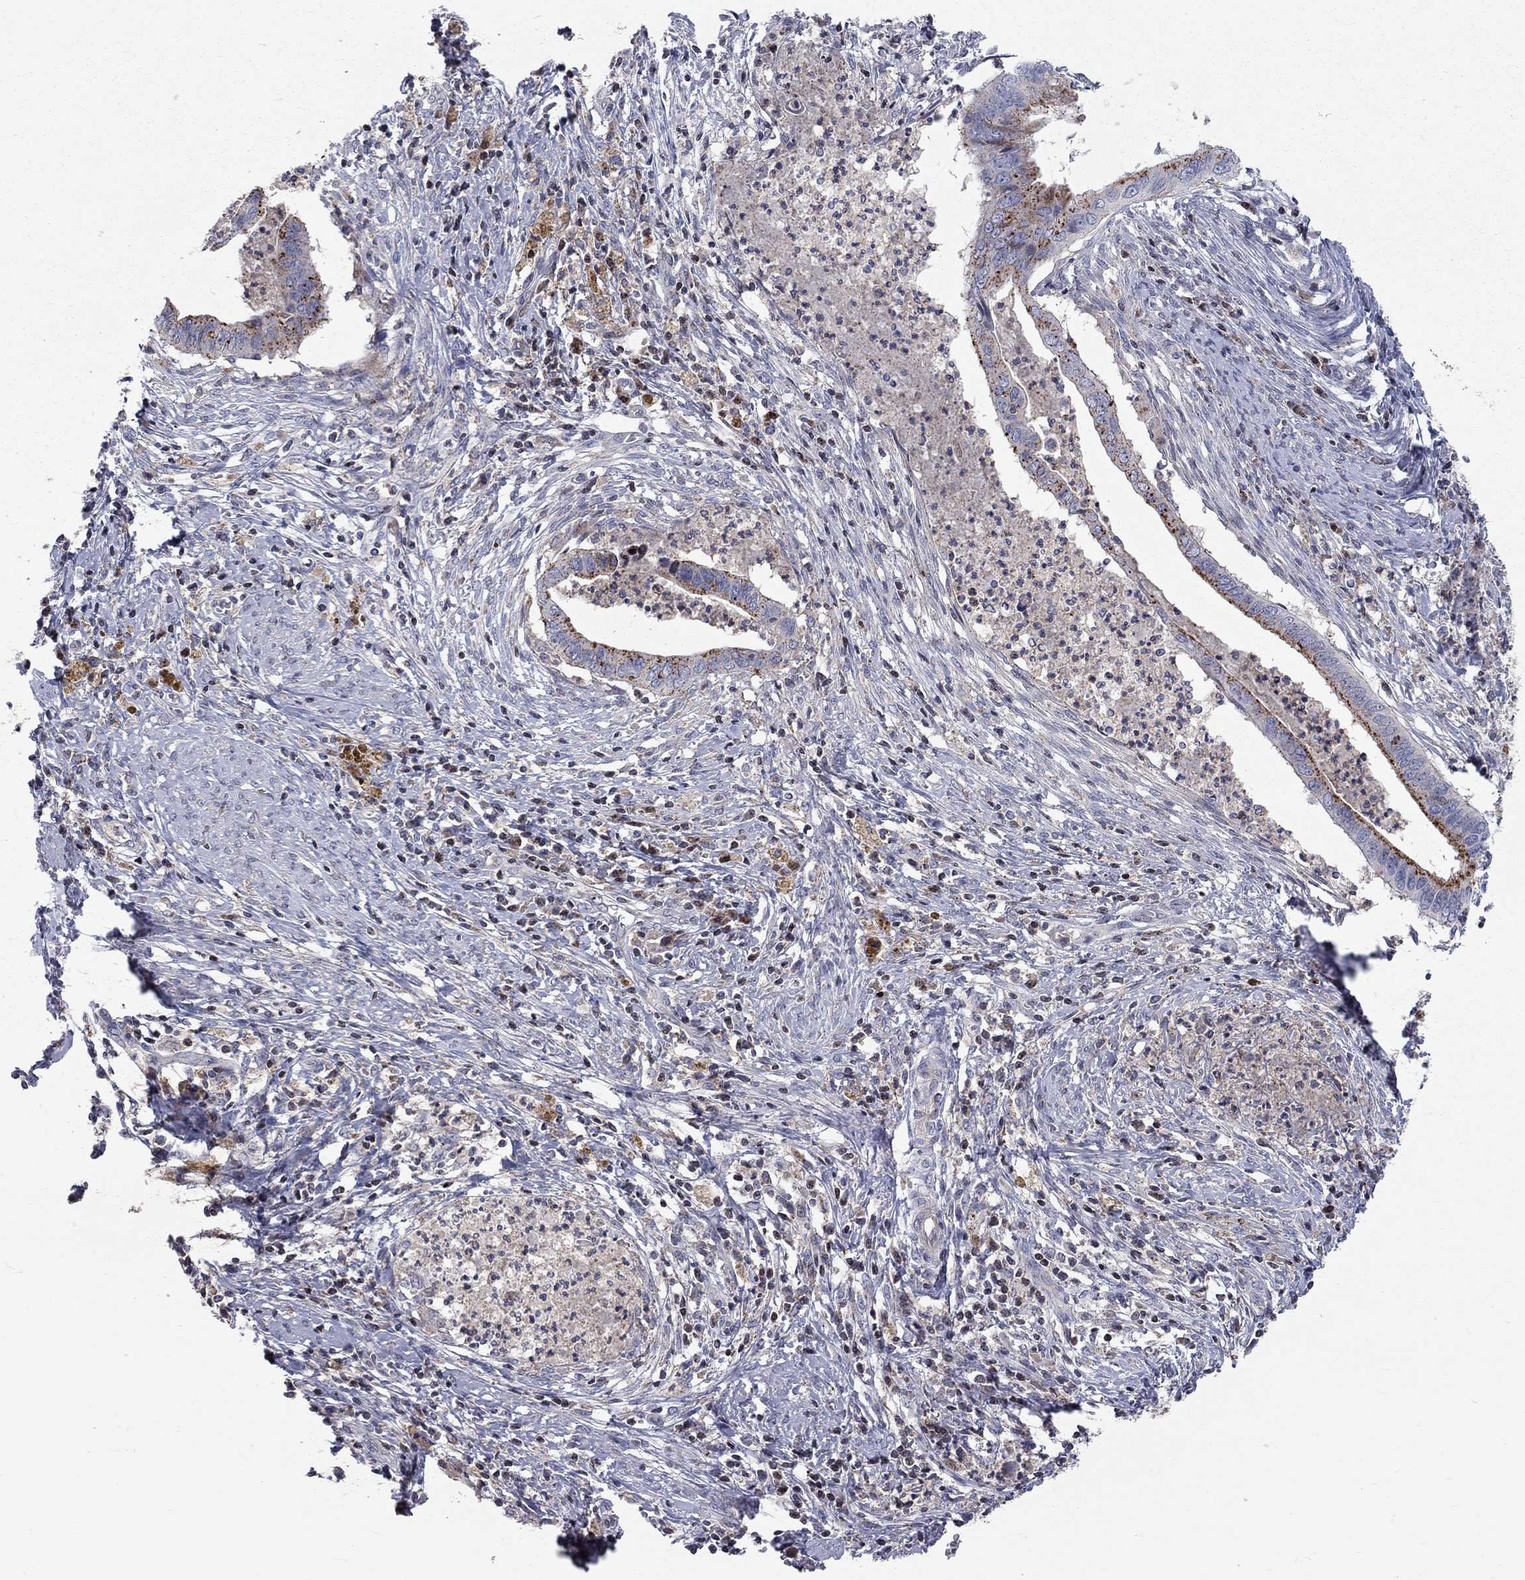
{"staining": {"intensity": "strong", "quantity": "25%-75%", "location": "cytoplasmic/membranous"}, "tissue": "cervical cancer", "cell_type": "Tumor cells", "image_type": "cancer", "snomed": [{"axis": "morphology", "description": "Adenocarcinoma, NOS"}, {"axis": "topography", "description": "Cervix"}], "caption": "A high-resolution image shows immunohistochemistry (IHC) staining of cervical adenocarcinoma, which shows strong cytoplasmic/membranous positivity in approximately 25%-75% of tumor cells.", "gene": "ERN2", "patient": {"sex": "female", "age": 42}}